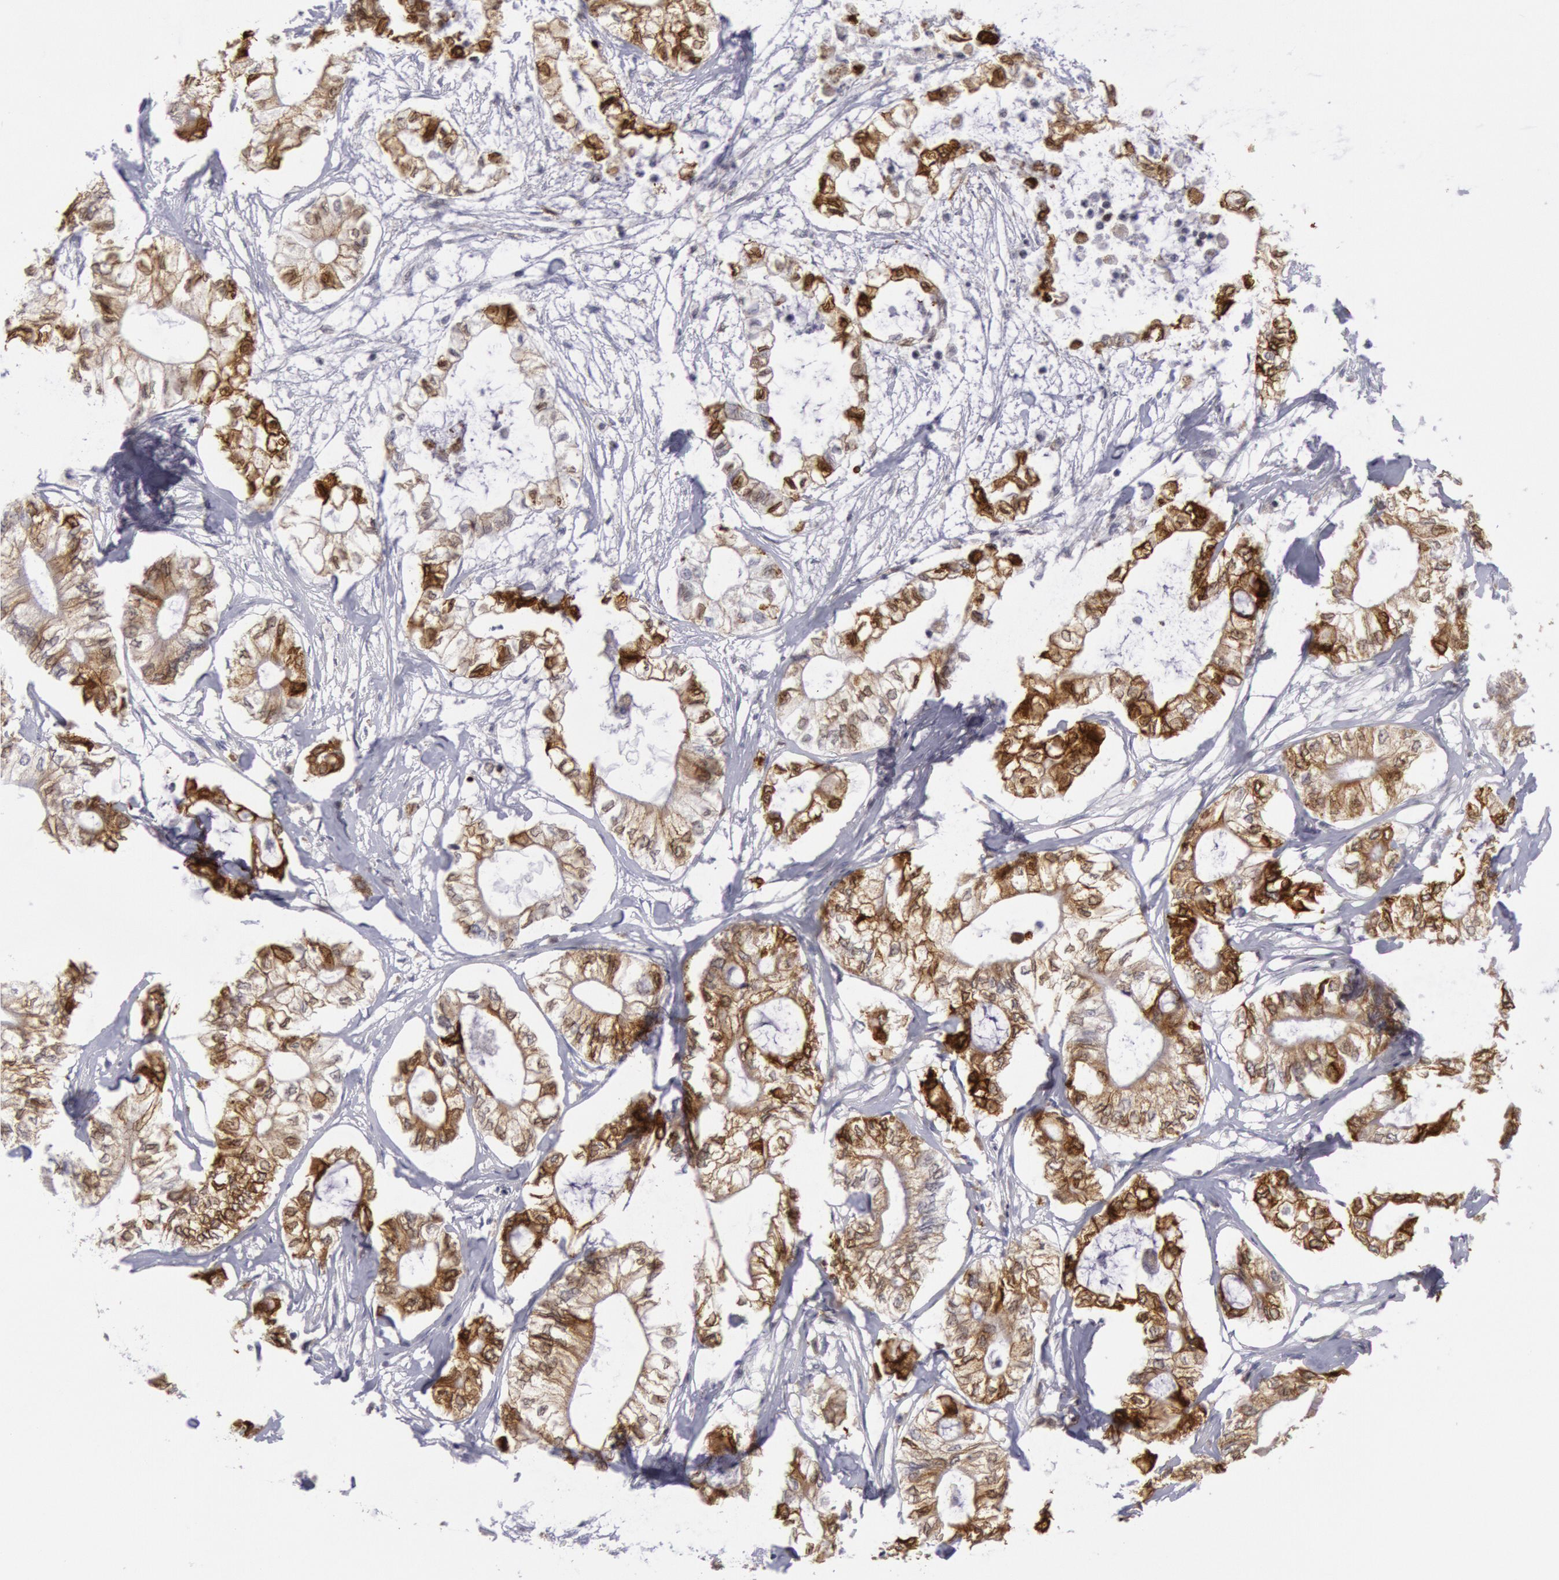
{"staining": {"intensity": "strong", "quantity": "25%-75%", "location": "cytoplasmic/membranous"}, "tissue": "pancreatic cancer", "cell_type": "Tumor cells", "image_type": "cancer", "snomed": [{"axis": "morphology", "description": "Adenocarcinoma, NOS"}, {"axis": "topography", "description": "Pancreas"}], "caption": "Human adenocarcinoma (pancreatic) stained with a protein marker exhibits strong staining in tumor cells.", "gene": "PTGS2", "patient": {"sex": "male", "age": 79}}